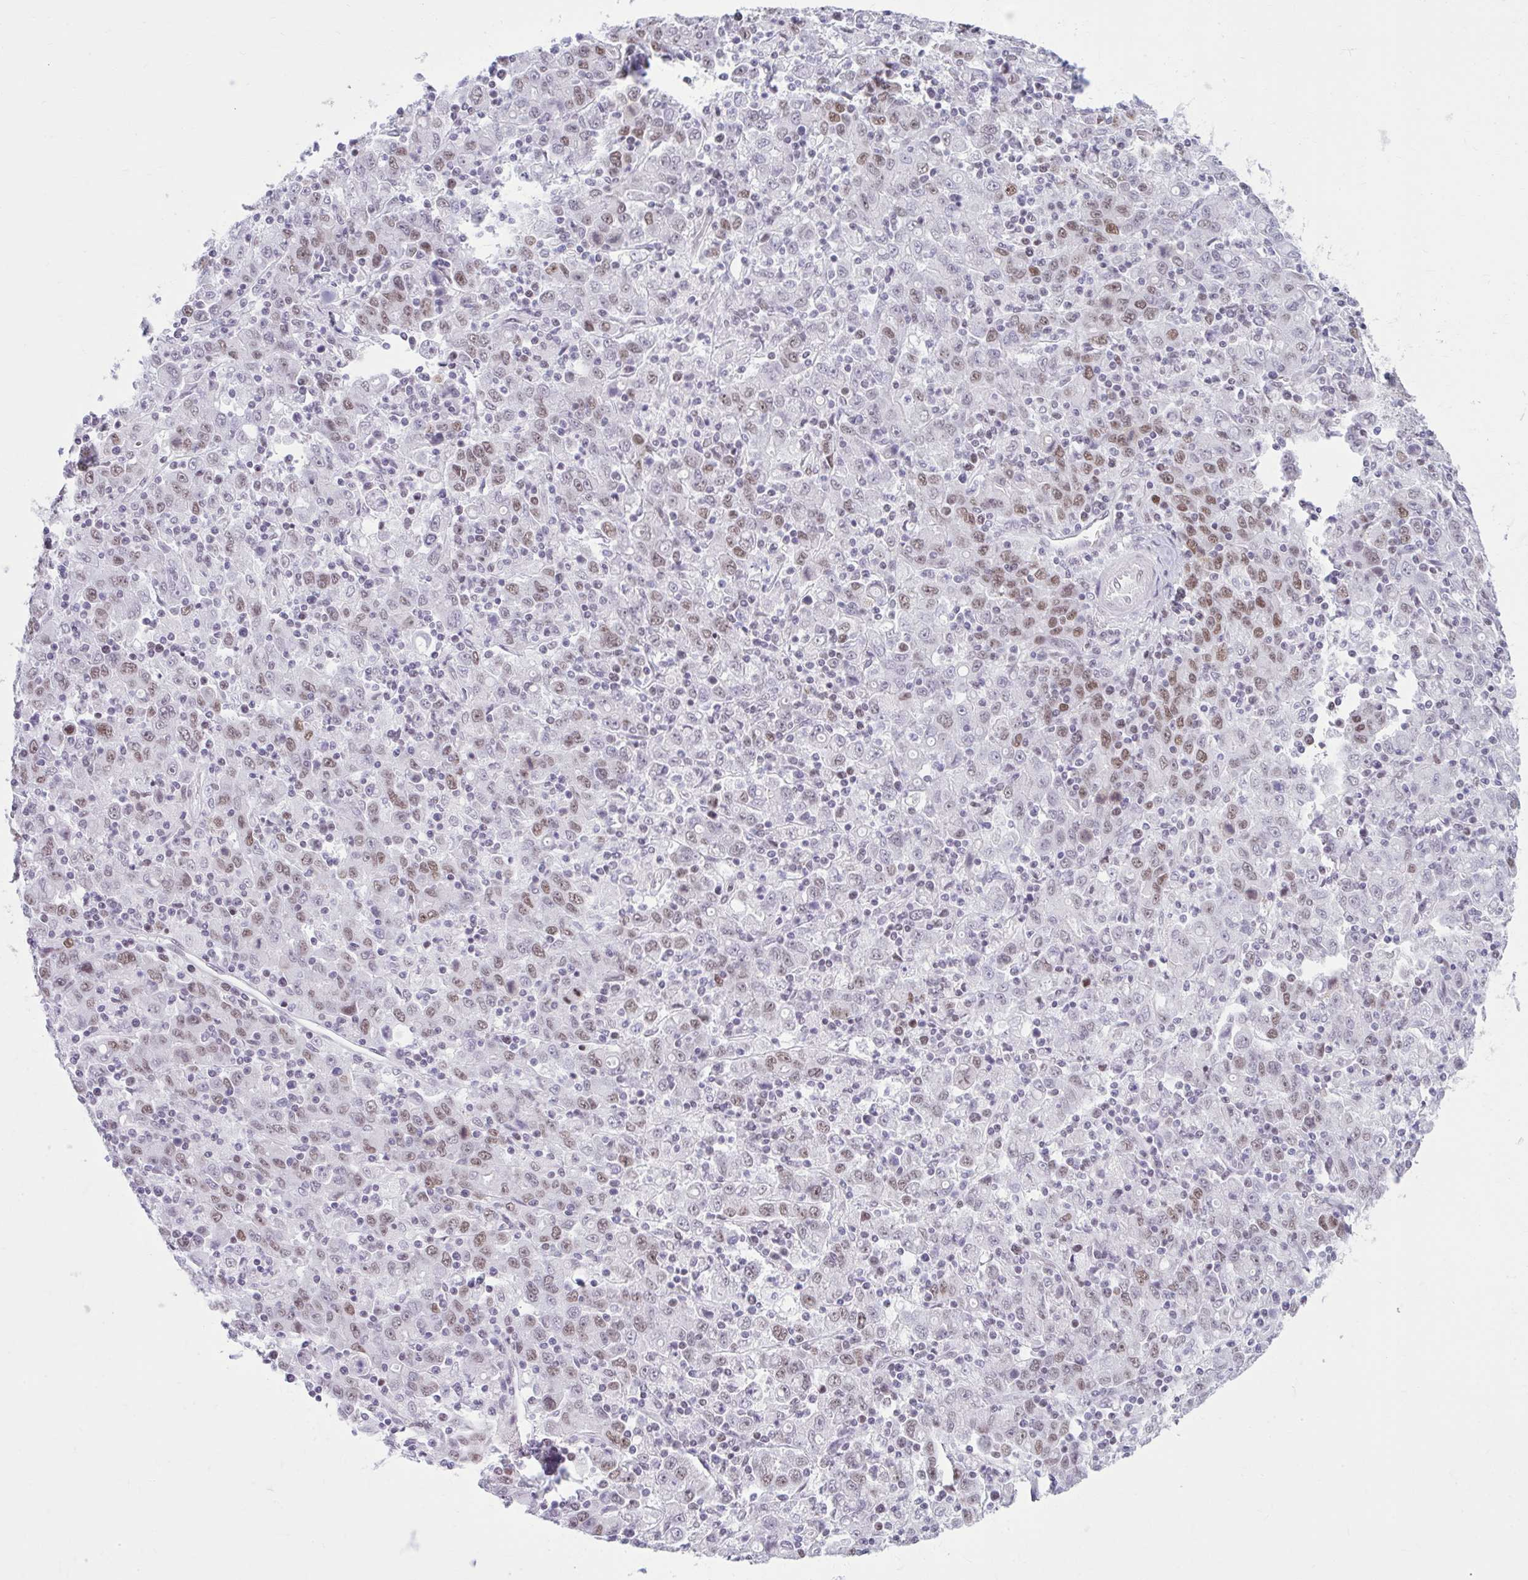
{"staining": {"intensity": "moderate", "quantity": "25%-75%", "location": "nuclear"}, "tissue": "stomach cancer", "cell_type": "Tumor cells", "image_type": "cancer", "snomed": [{"axis": "morphology", "description": "Adenocarcinoma, NOS"}, {"axis": "topography", "description": "Stomach, upper"}], "caption": "Approximately 25%-75% of tumor cells in stomach cancer show moderate nuclear protein staining as visualized by brown immunohistochemical staining.", "gene": "PABIR1", "patient": {"sex": "male", "age": 69}}